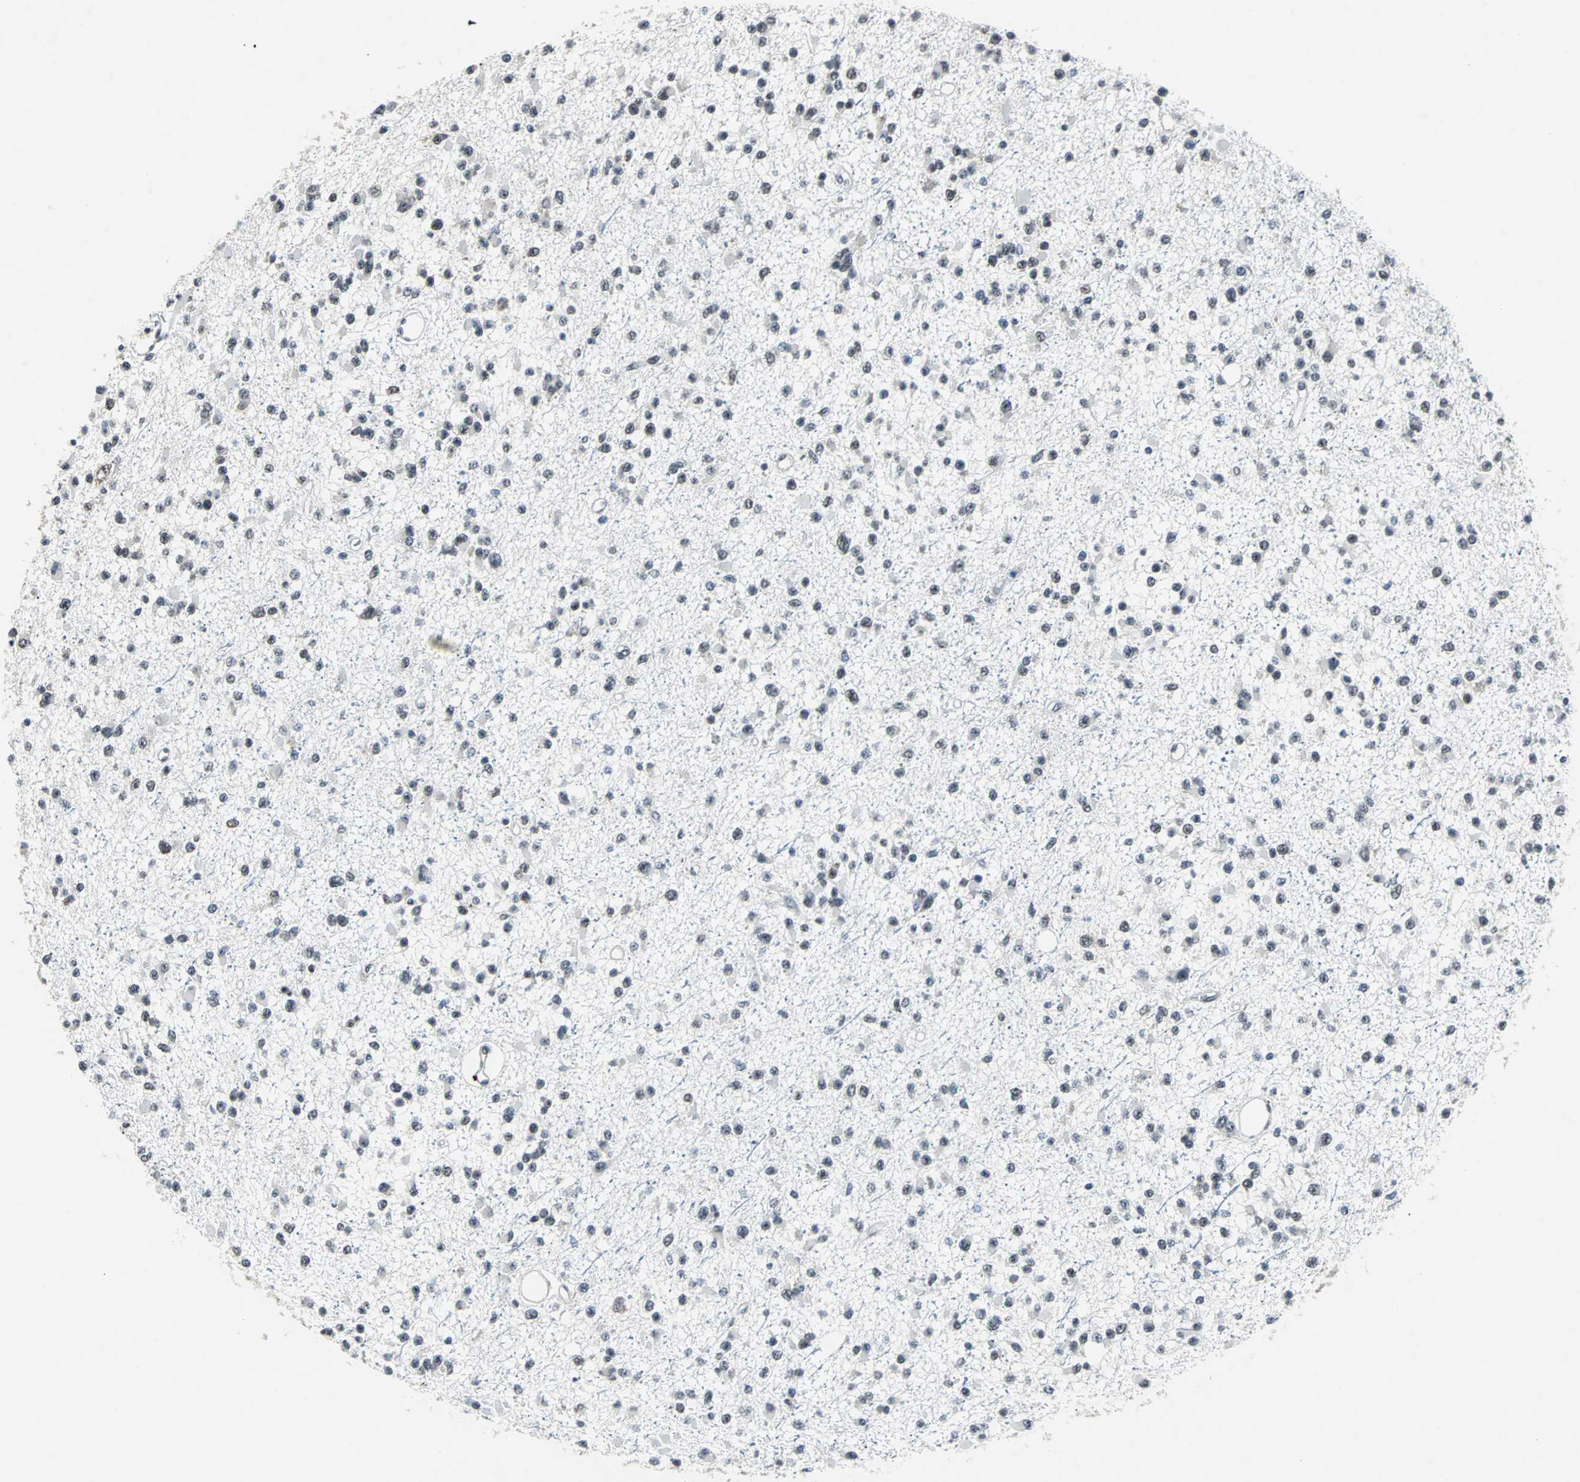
{"staining": {"intensity": "negative", "quantity": "none", "location": "none"}, "tissue": "glioma", "cell_type": "Tumor cells", "image_type": "cancer", "snomed": [{"axis": "morphology", "description": "Glioma, malignant, Low grade"}, {"axis": "topography", "description": "Brain"}], "caption": "Malignant low-grade glioma was stained to show a protein in brown. There is no significant staining in tumor cells.", "gene": "USP28", "patient": {"sex": "female", "age": 22}}